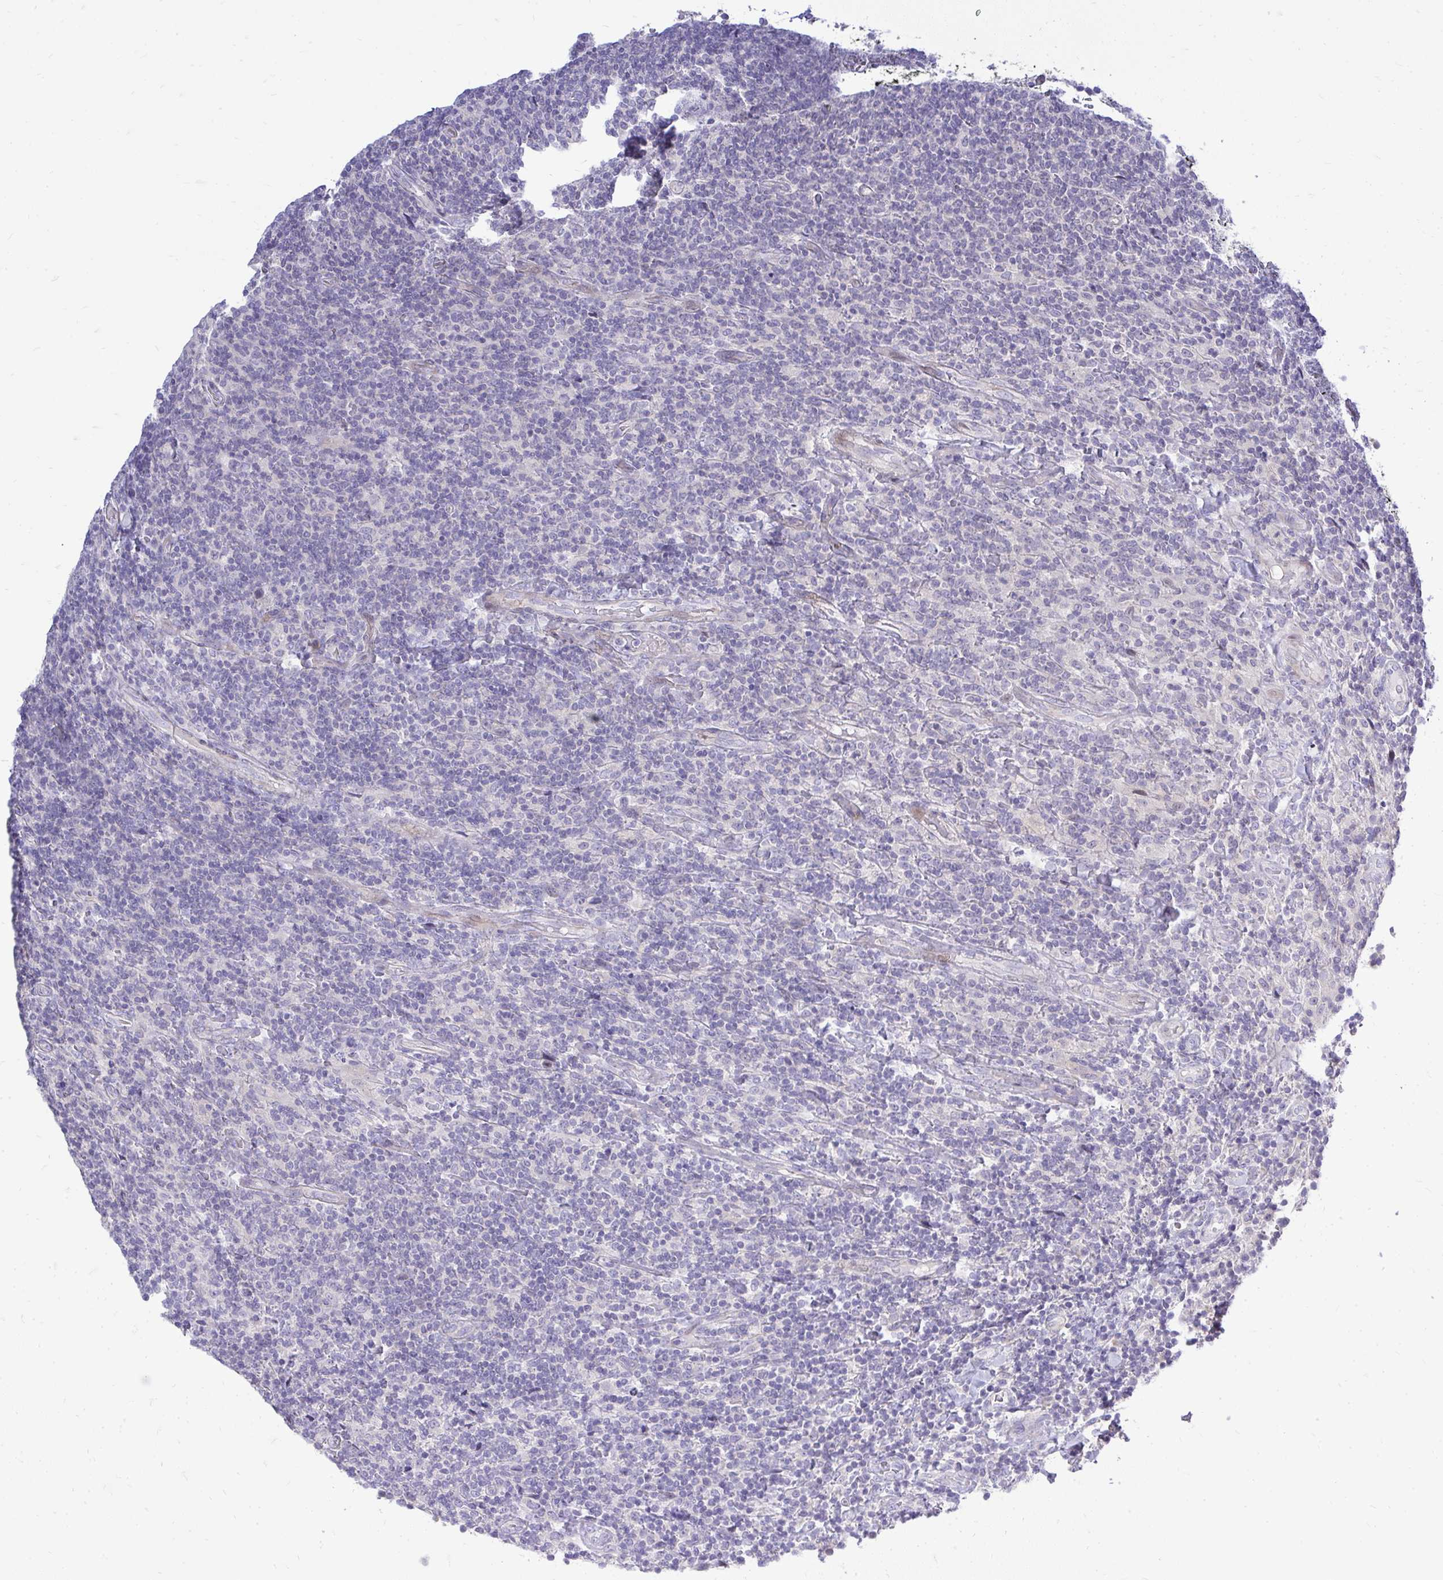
{"staining": {"intensity": "negative", "quantity": "none", "location": "none"}, "tissue": "lymphoma", "cell_type": "Tumor cells", "image_type": "cancer", "snomed": [{"axis": "morphology", "description": "Malignant lymphoma, non-Hodgkin's type, Low grade"}, {"axis": "topography", "description": "Lymph node"}], "caption": "Lymphoma stained for a protein using immunohistochemistry demonstrates no expression tumor cells.", "gene": "OR8D1", "patient": {"sex": "male", "age": 52}}